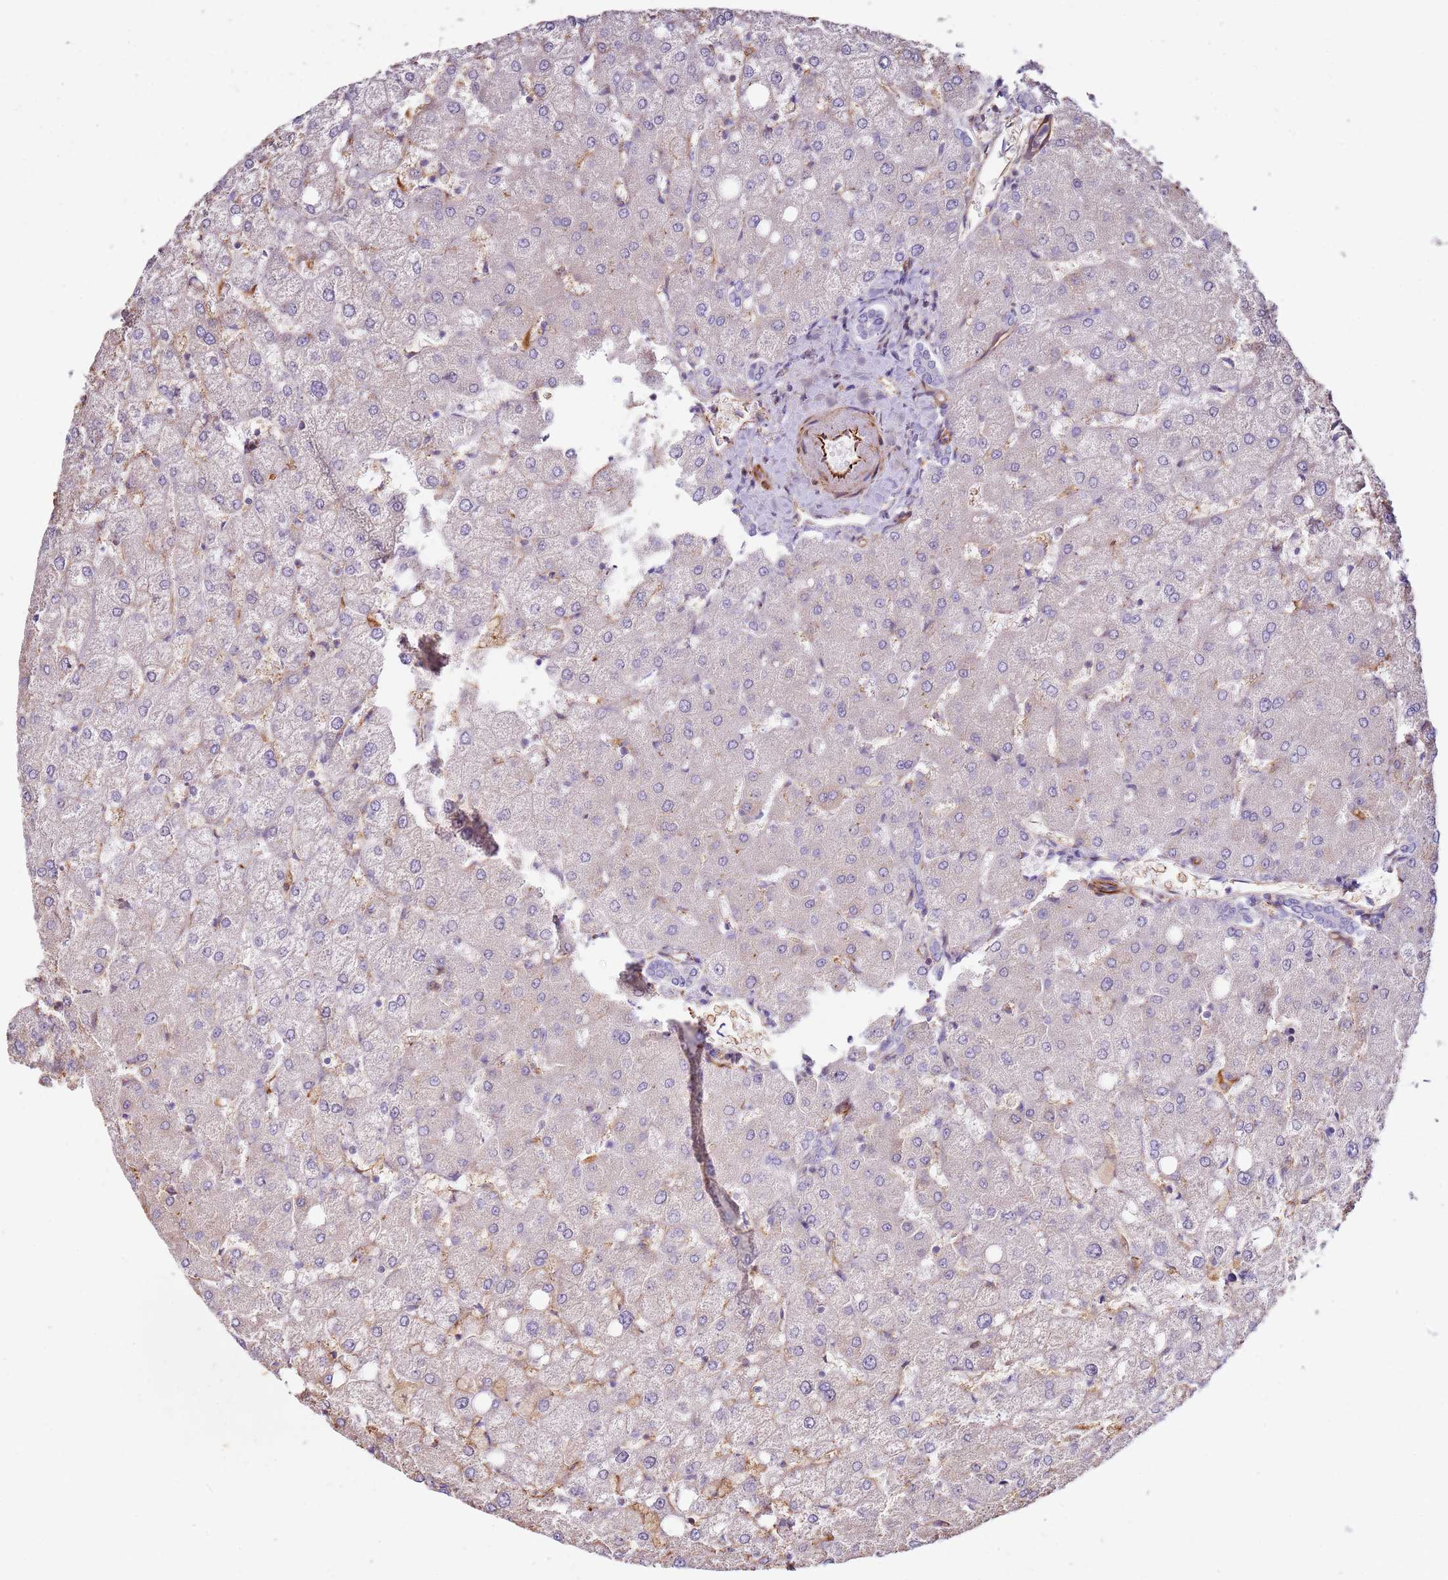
{"staining": {"intensity": "negative", "quantity": "none", "location": "none"}, "tissue": "liver", "cell_type": "Cholangiocytes", "image_type": "normal", "snomed": [{"axis": "morphology", "description": "Normal tissue, NOS"}, {"axis": "topography", "description": "Liver"}], "caption": "Histopathology image shows no protein positivity in cholangiocytes of unremarkable liver. Brightfield microscopy of immunohistochemistry stained with DAB (3,3'-diaminobenzidine) (brown) and hematoxylin (blue), captured at high magnification.", "gene": "MRGPRE", "patient": {"sex": "female", "age": 54}}